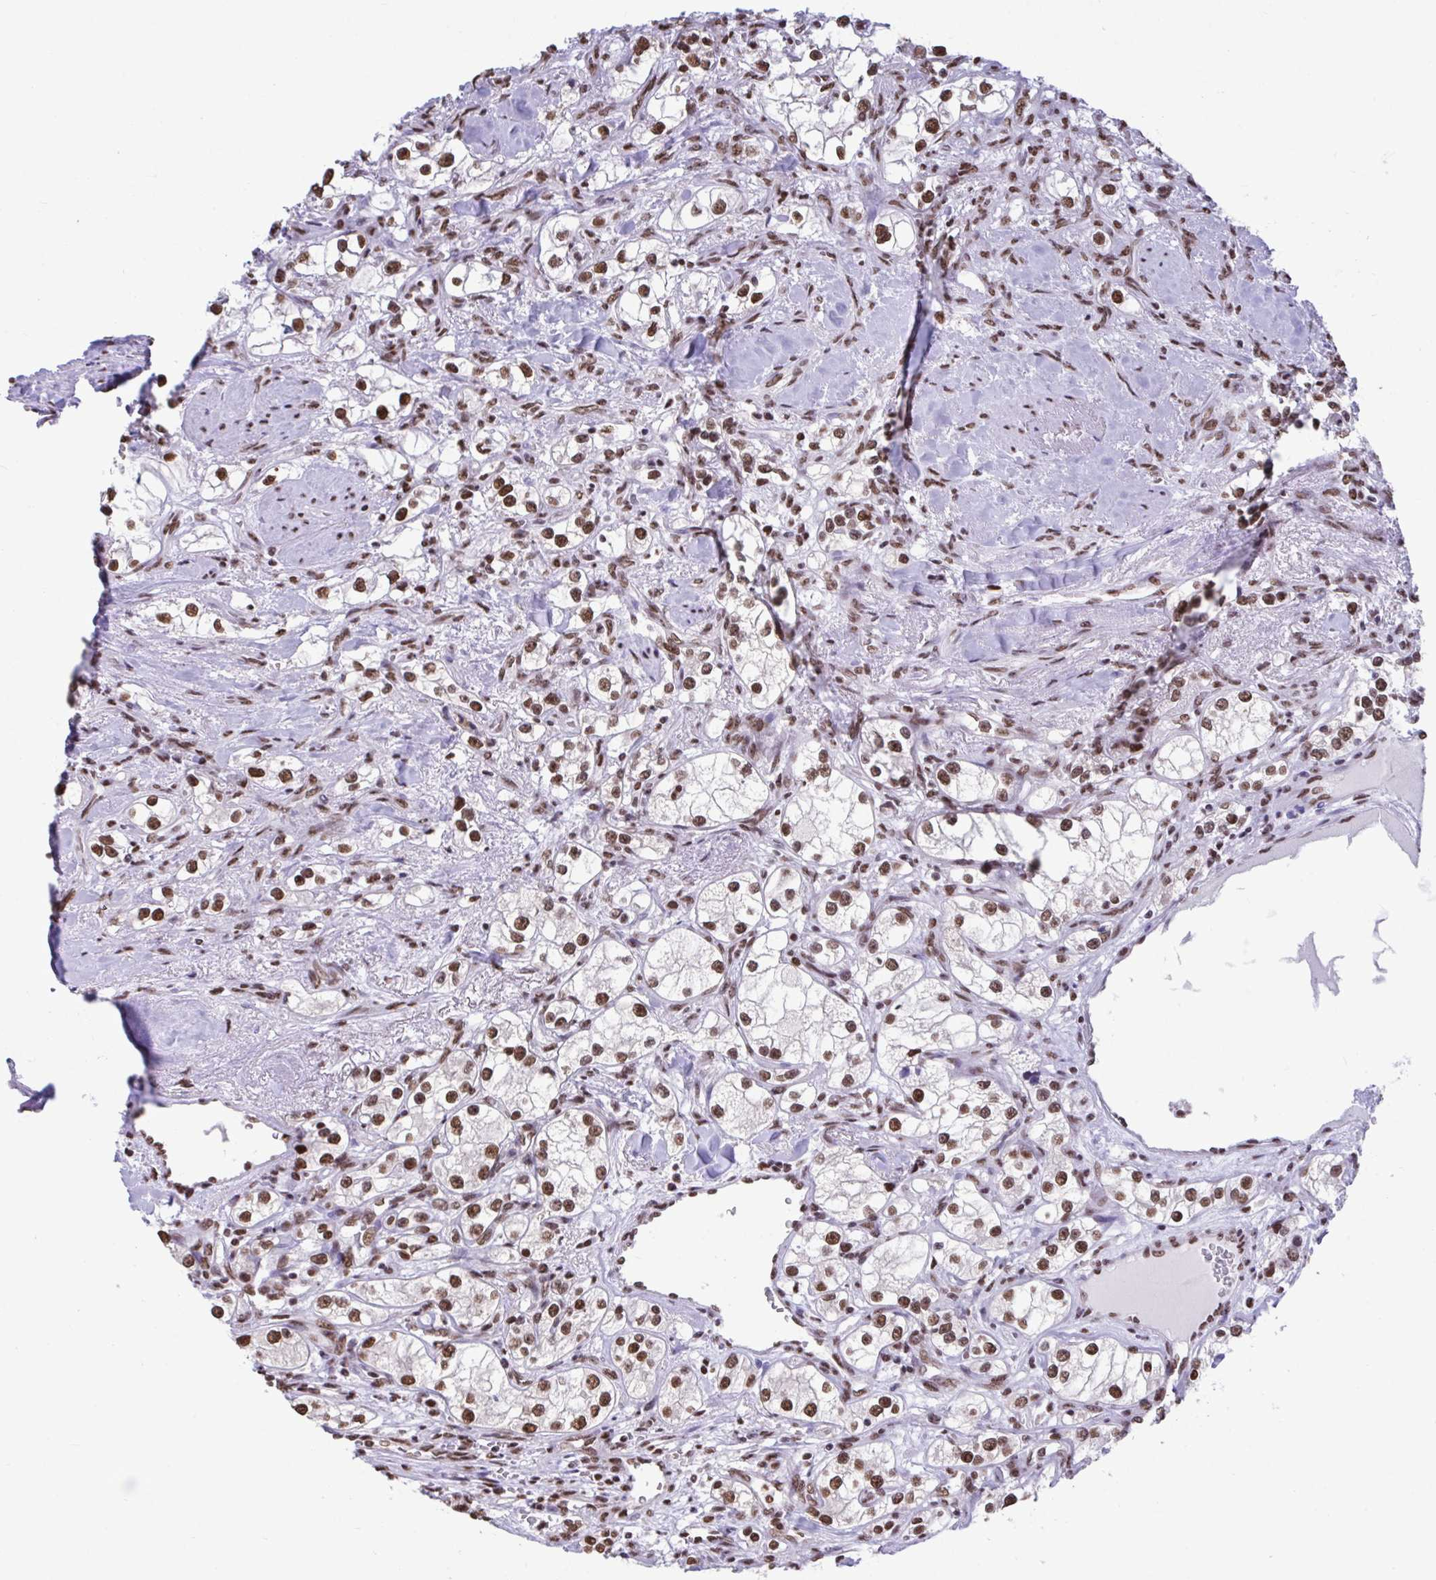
{"staining": {"intensity": "moderate", "quantity": ">75%", "location": "nuclear"}, "tissue": "renal cancer", "cell_type": "Tumor cells", "image_type": "cancer", "snomed": [{"axis": "morphology", "description": "Adenocarcinoma, NOS"}, {"axis": "topography", "description": "Kidney"}], "caption": "A micrograph of human adenocarcinoma (renal) stained for a protein displays moderate nuclear brown staining in tumor cells. The protein of interest is shown in brown color, while the nuclei are stained blue.", "gene": "HNRNPDL", "patient": {"sex": "male", "age": 77}}